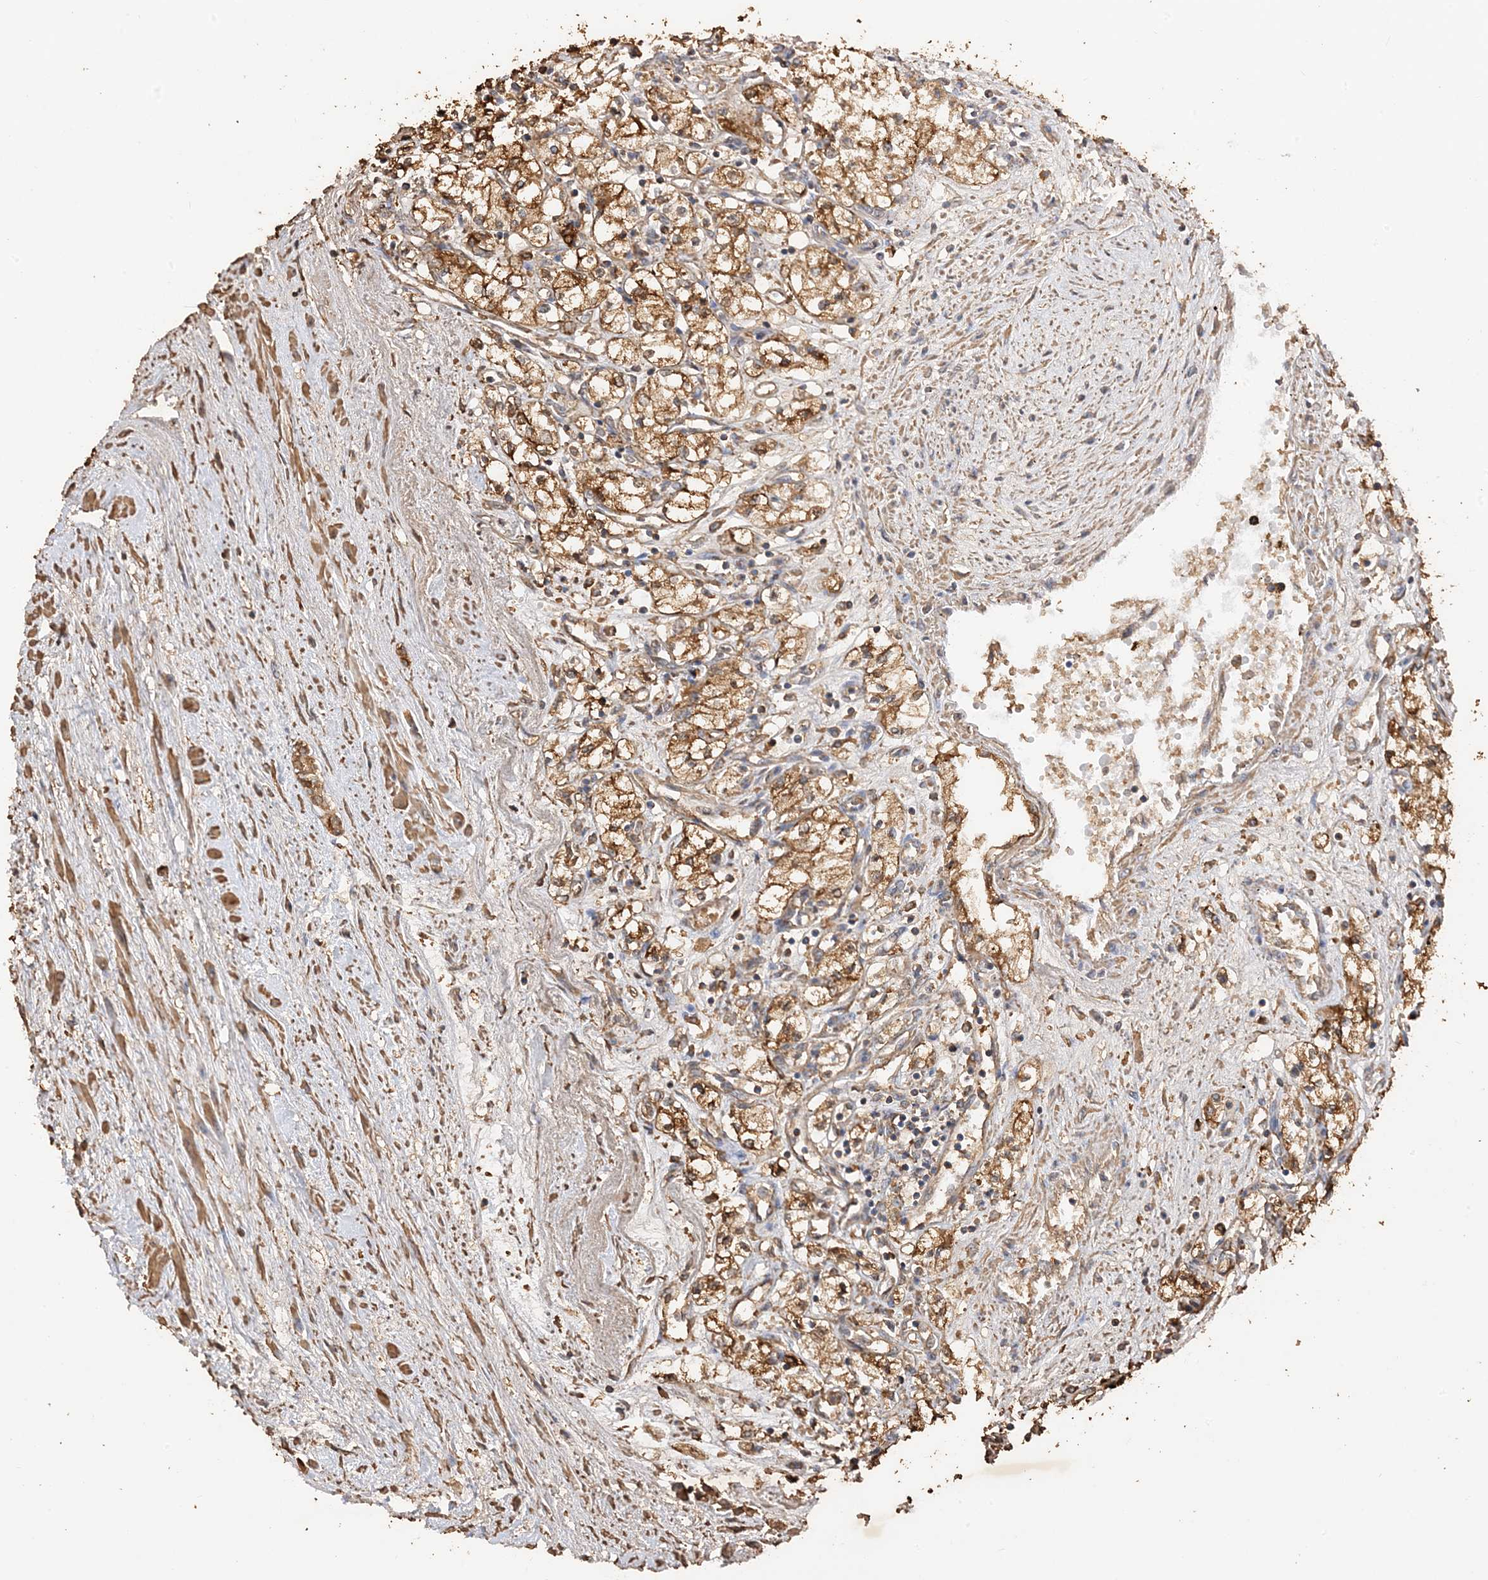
{"staining": {"intensity": "moderate", "quantity": ">75%", "location": "cytoplasmic/membranous"}, "tissue": "renal cancer", "cell_type": "Tumor cells", "image_type": "cancer", "snomed": [{"axis": "morphology", "description": "Adenocarcinoma, NOS"}, {"axis": "topography", "description": "Kidney"}], "caption": "Renal cancer (adenocarcinoma) stained with a protein marker reveals moderate staining in tumor cells.", "gene": "ARV1", "patient": {"sex": "male", "age": 59}}